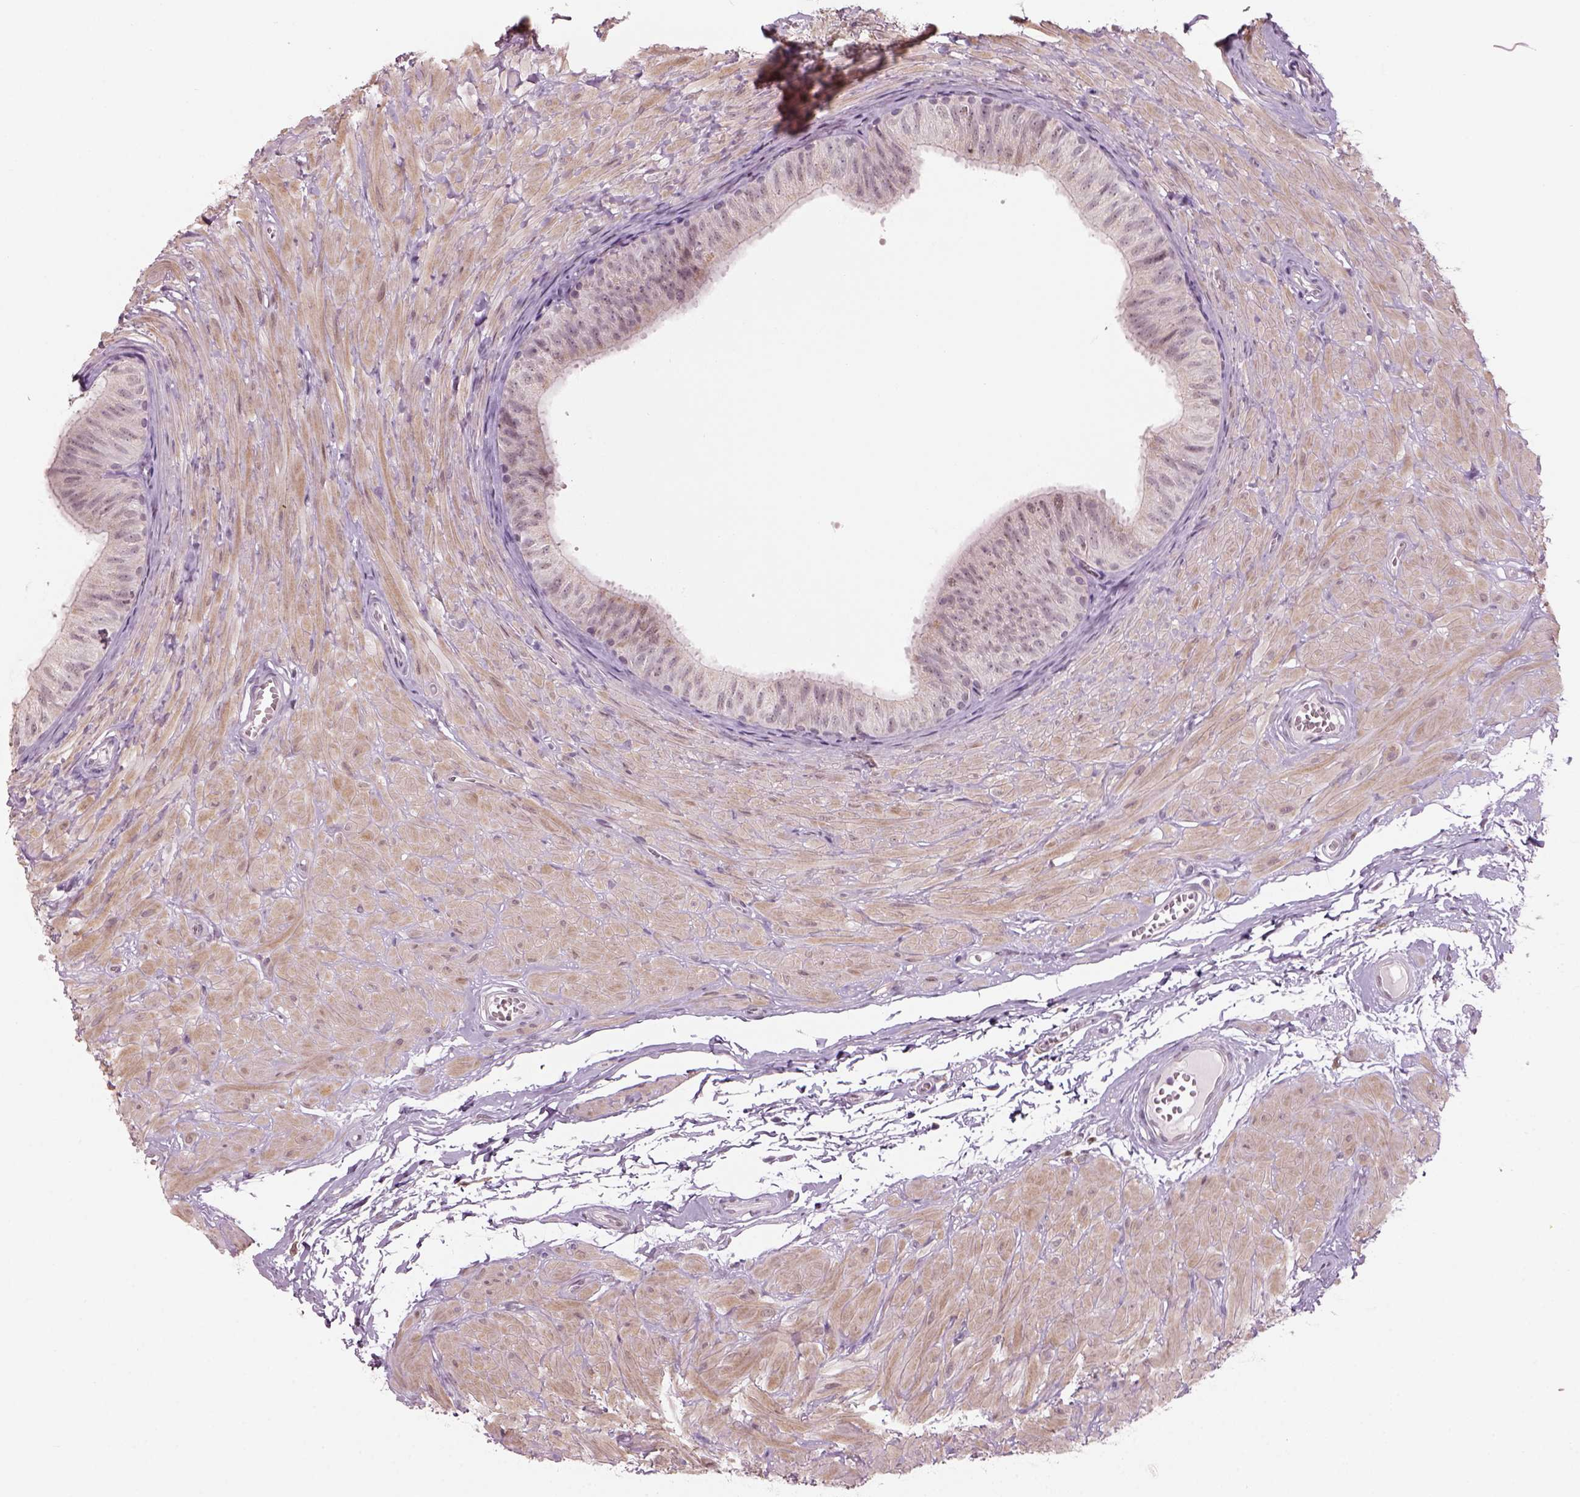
{"staining": {"intensity": "negative", "quantity": "none", "location": "none"}, "tissue": "epididymis", "cell_type": "Glandular cells", "image_type": "normal", "snomed": [{"axis": "morphology", "description": "Normal tissue, NOS"}, {"axis": "topography", "description": "Epididymis"}, {"axis": "topography", "description": "Vas deferens"}], "caption": "The photomicrograph demonstrates no significant positivity in glandular cells of epididymis. The staining is performed using DAB (3,3'-diaminobenzidine) brown chromogen with nuclei counter-stained in using hematoxylin.", "gene": "NAT8B", "patient": {"sex": "male", "age": 23}}